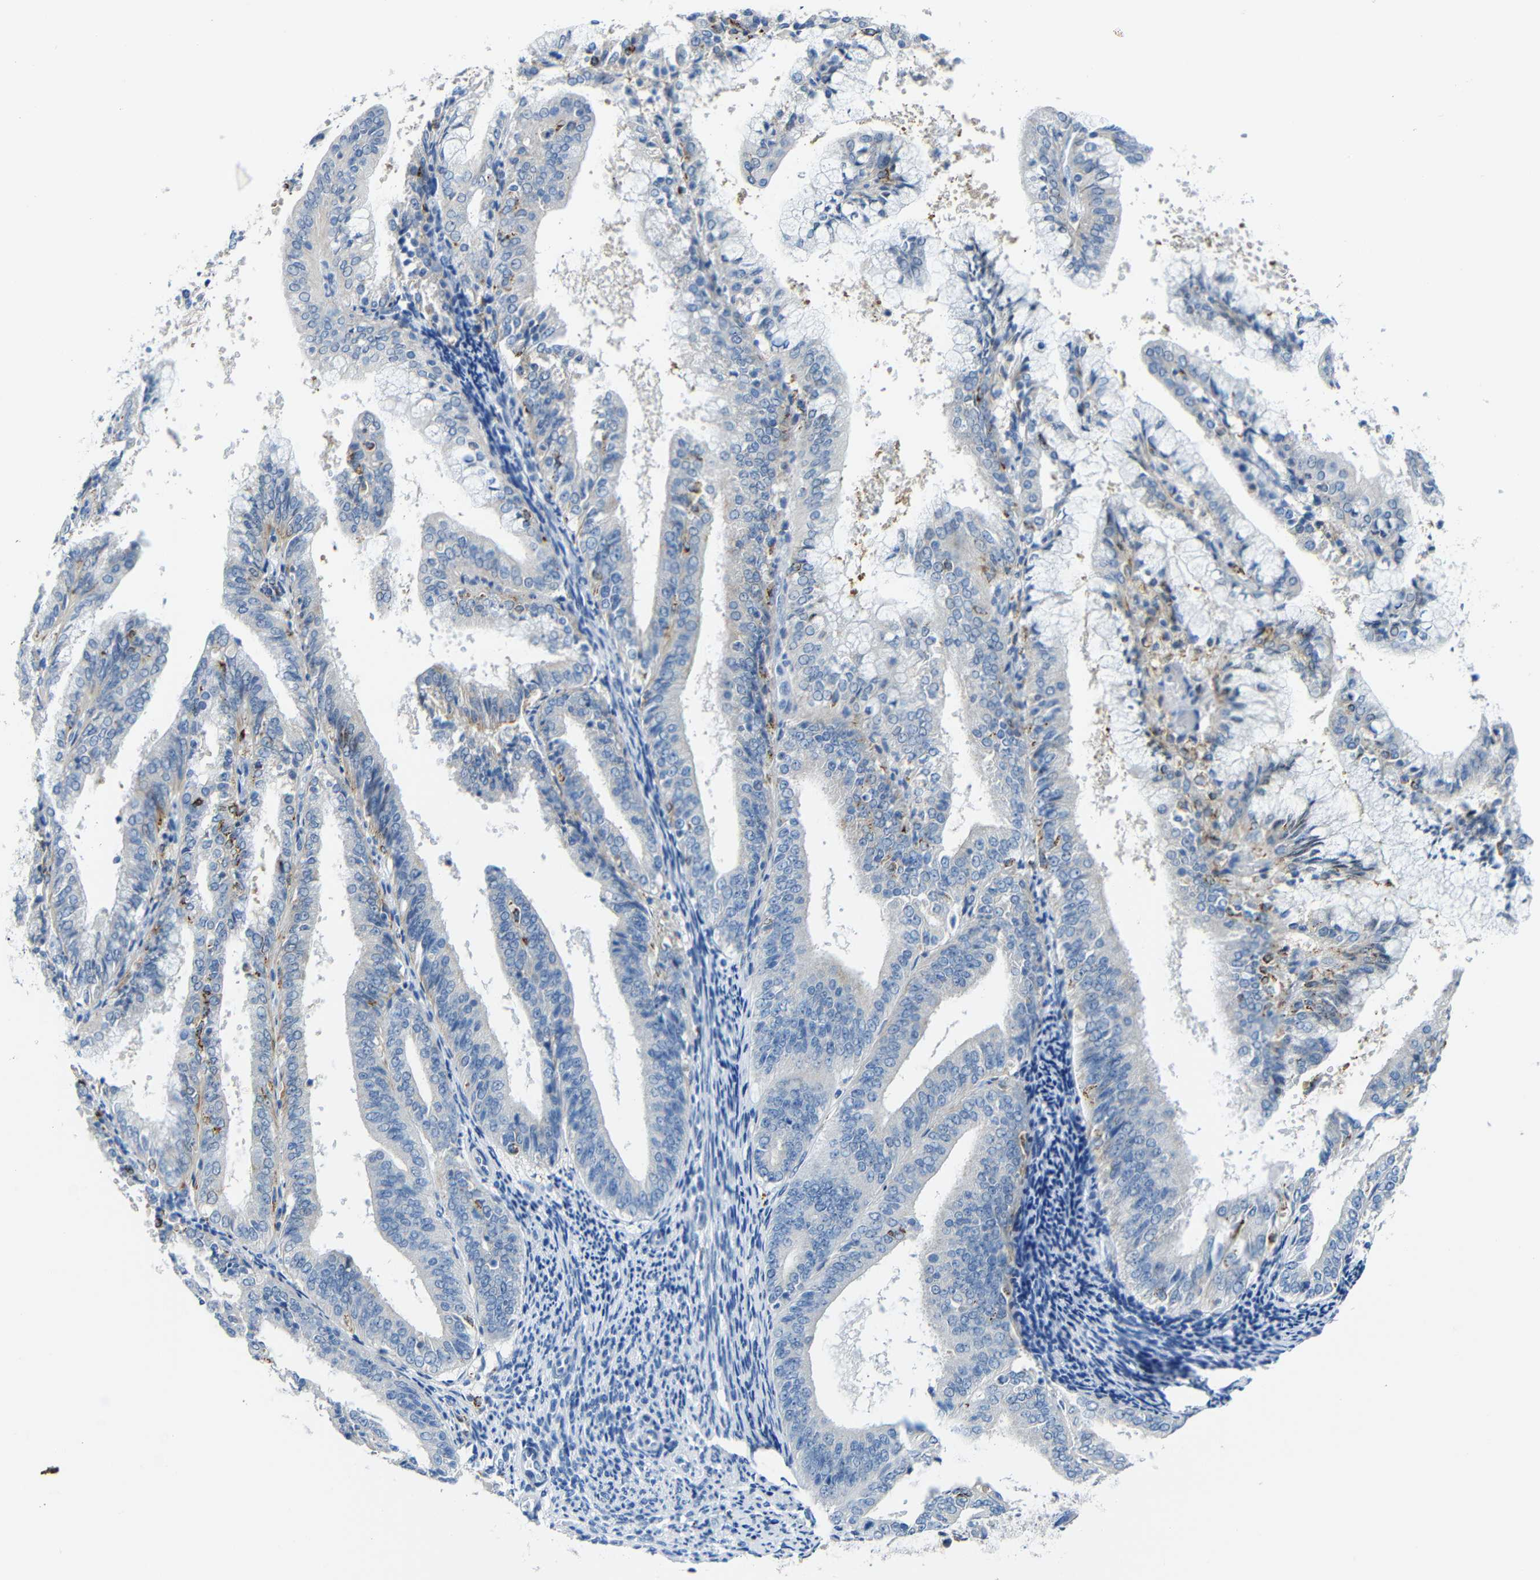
{"staining": {"intensity": "negative", "quantity": "none", "location": "none"}, "tissue": "endometrial cancer", "cell_type": "Tumor cells", "image_type": "cancer", "snomed": [{"axis": "morphology", "description": "Adenocarcinoma, NOS"}, {"axis": "topography", "description": "Endometrium"}], "caption": "Endometrial cancer was stained to show a protein in brown. There is no significant expression in tumor cells.", "gene": "C15orf48", "patient": {"sex": "female", "age": 63}}